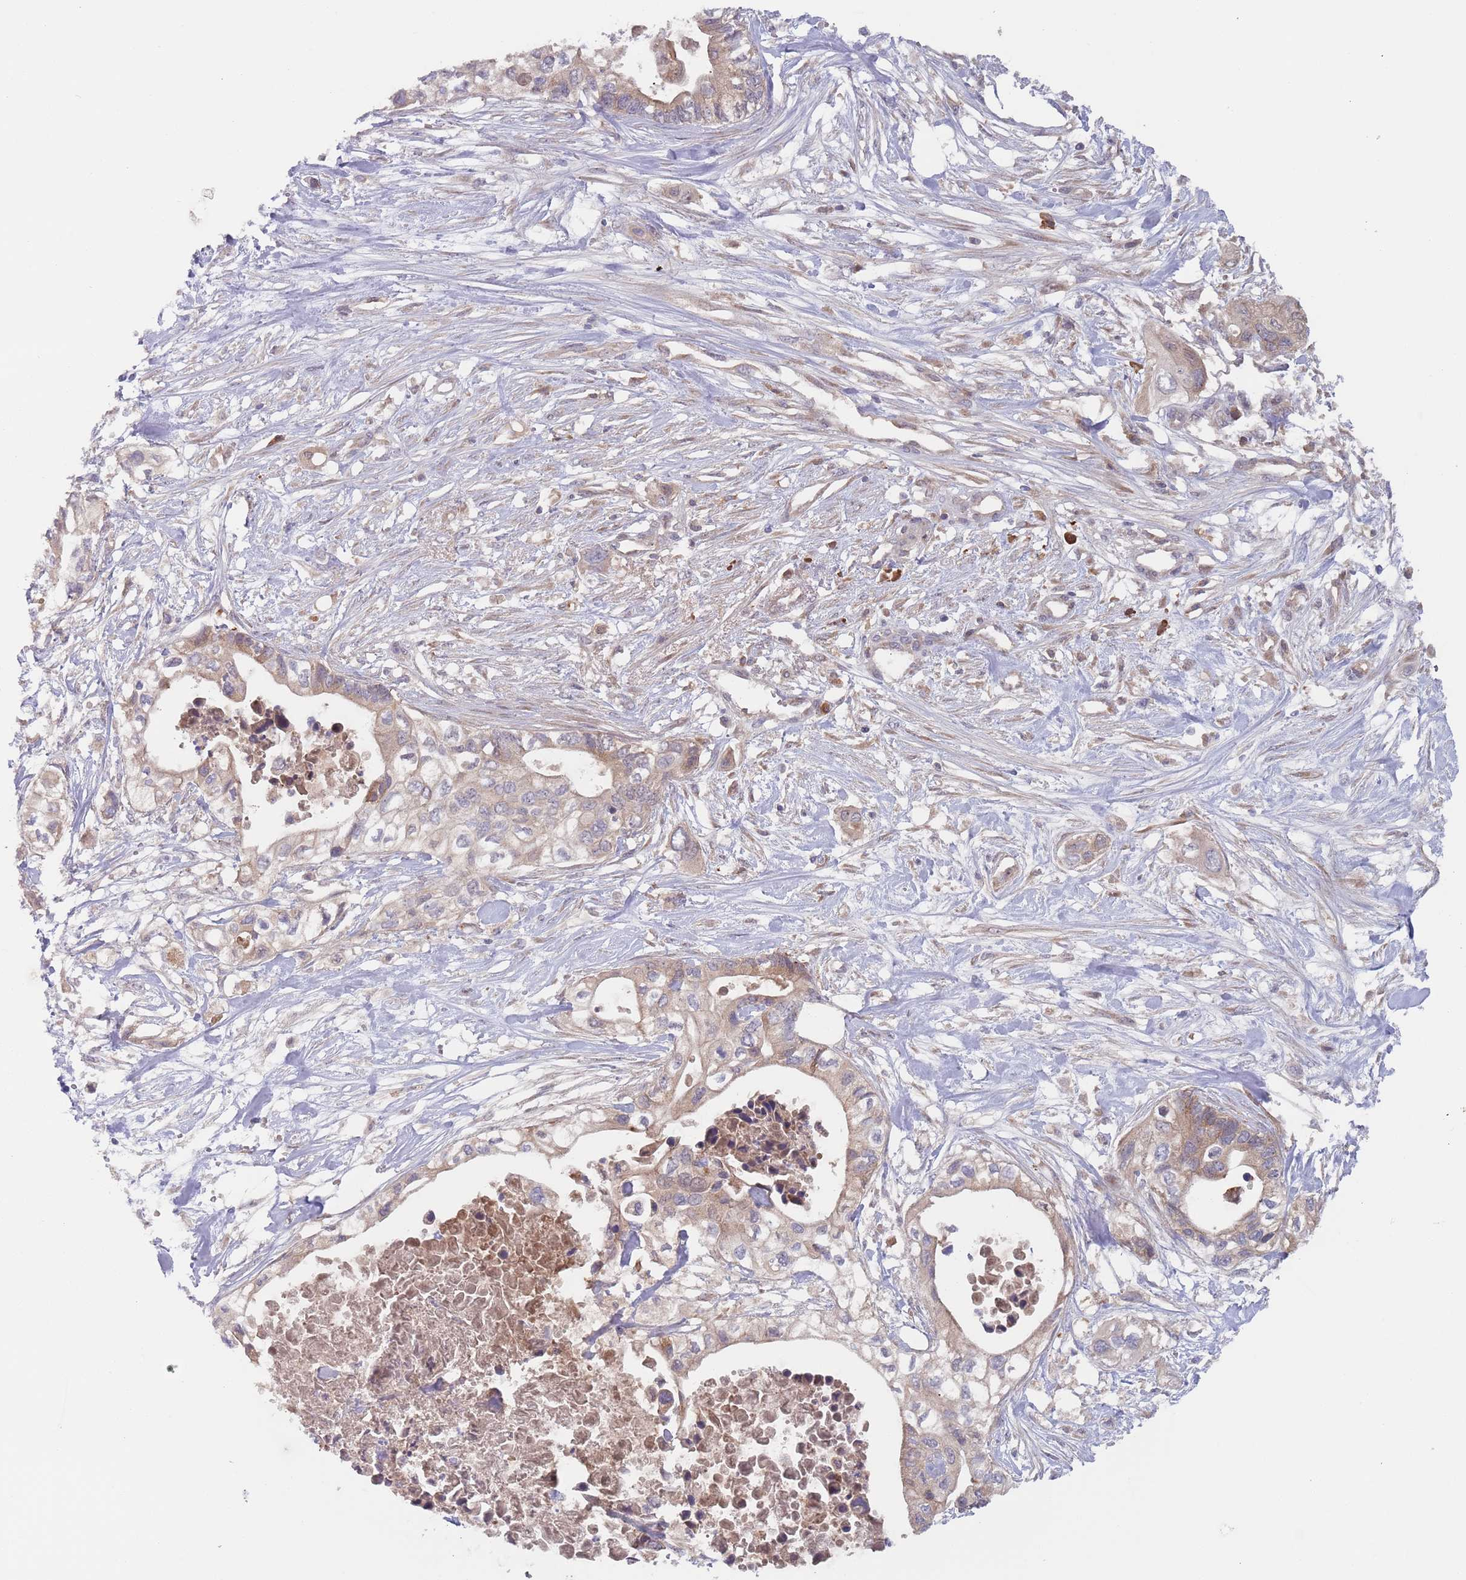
{"staining": {"intensity": "weak", "quantity": "25%-75%", "location": "cytoplasmic/membranous"}, "tissue": "pancreatic cancer", "cell_type": "Tumor cells", "image_type": "cancer", "snomed": [{"axis": "morphology", "description": "Adenocarcinoma, NOS"}, {"axis": "topography", "description": "Pancreas"}], "caption": "The image shows immunohistochemical staining of pancreatic cancer (adenocarcinoma). There is weak cytoplasmic/membranous staining is identified in approximately 25%-75% of tumor cells.", "gene": "ZNF140", "patient": {"sex": "female", "age": 63}}